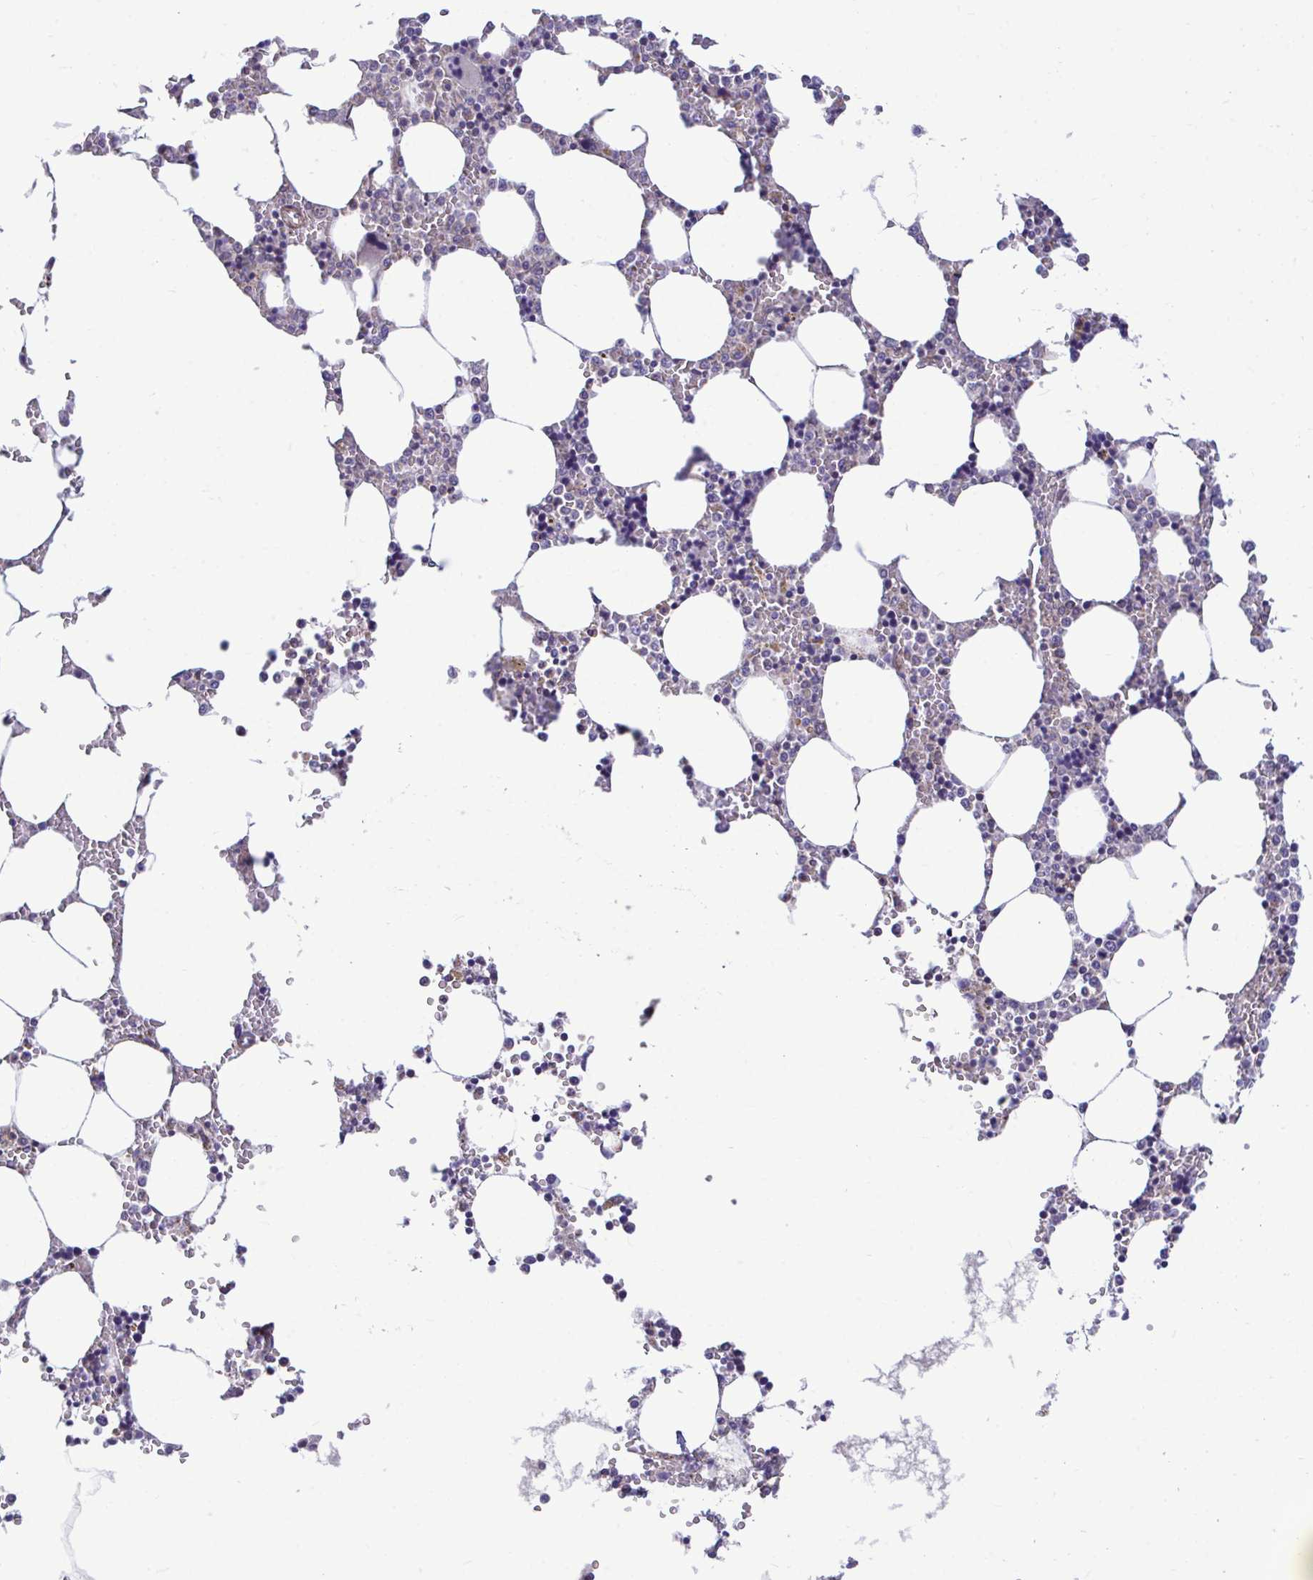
{"staining": {"intensity": "negative", "quantity": "none", "location": "none"}, "tissue": "bone marrow", "cell_type": "Hematopoietic cells", "image_type": "normal", "snomed": [{"axis": "morphology", "description": "Normal tissue, NOS"}, {"axis": "topography", "description": "Bone marrow"}], "caption": "DAB immunohistochemical staining of benign human bone marrow displays no significant positivity in hematopoietic cells.", "gene": "ENSG00000269547", "patient": {"sex": "male", "age": 64}}